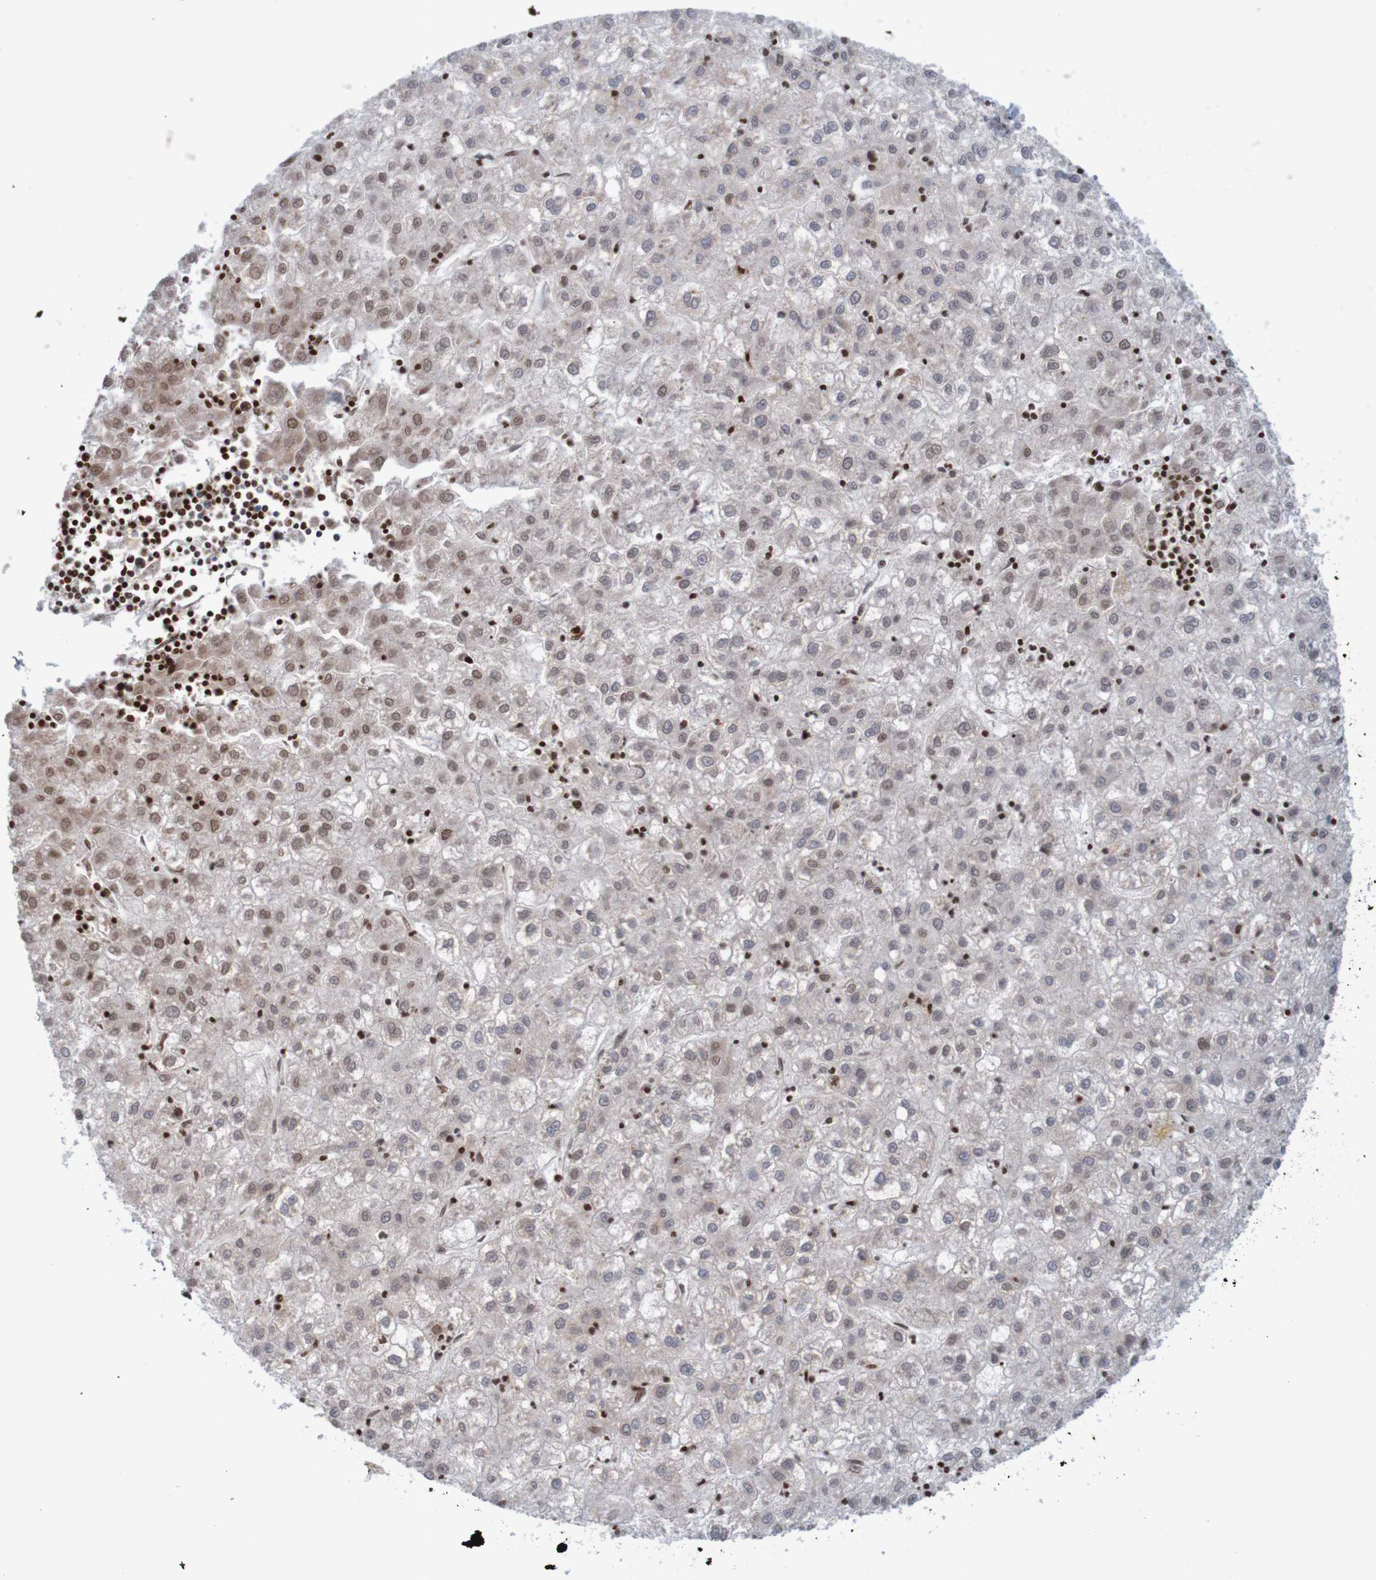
{"staining": {"intensity": "negative", "quantity": "none", "location": "none"}, "tissue": "liver cancer", "cell_type": "Tumor cells", "image_type": "cancer", "snomed": [{"axis": "morphology", "description": "Carcinoma, Hepatocellular, NOS"}, {"axis": "topography", "description": "Liver"}], "caption": "A high-resolution histopathology image shows immunohistochemistry staining of liver cancer, which displays no significant staining in tumor cells. (DAB immunohistochemistry, high magnification).", "gene": "NAV2", "patient": {"sex": "male", "age": 72}}